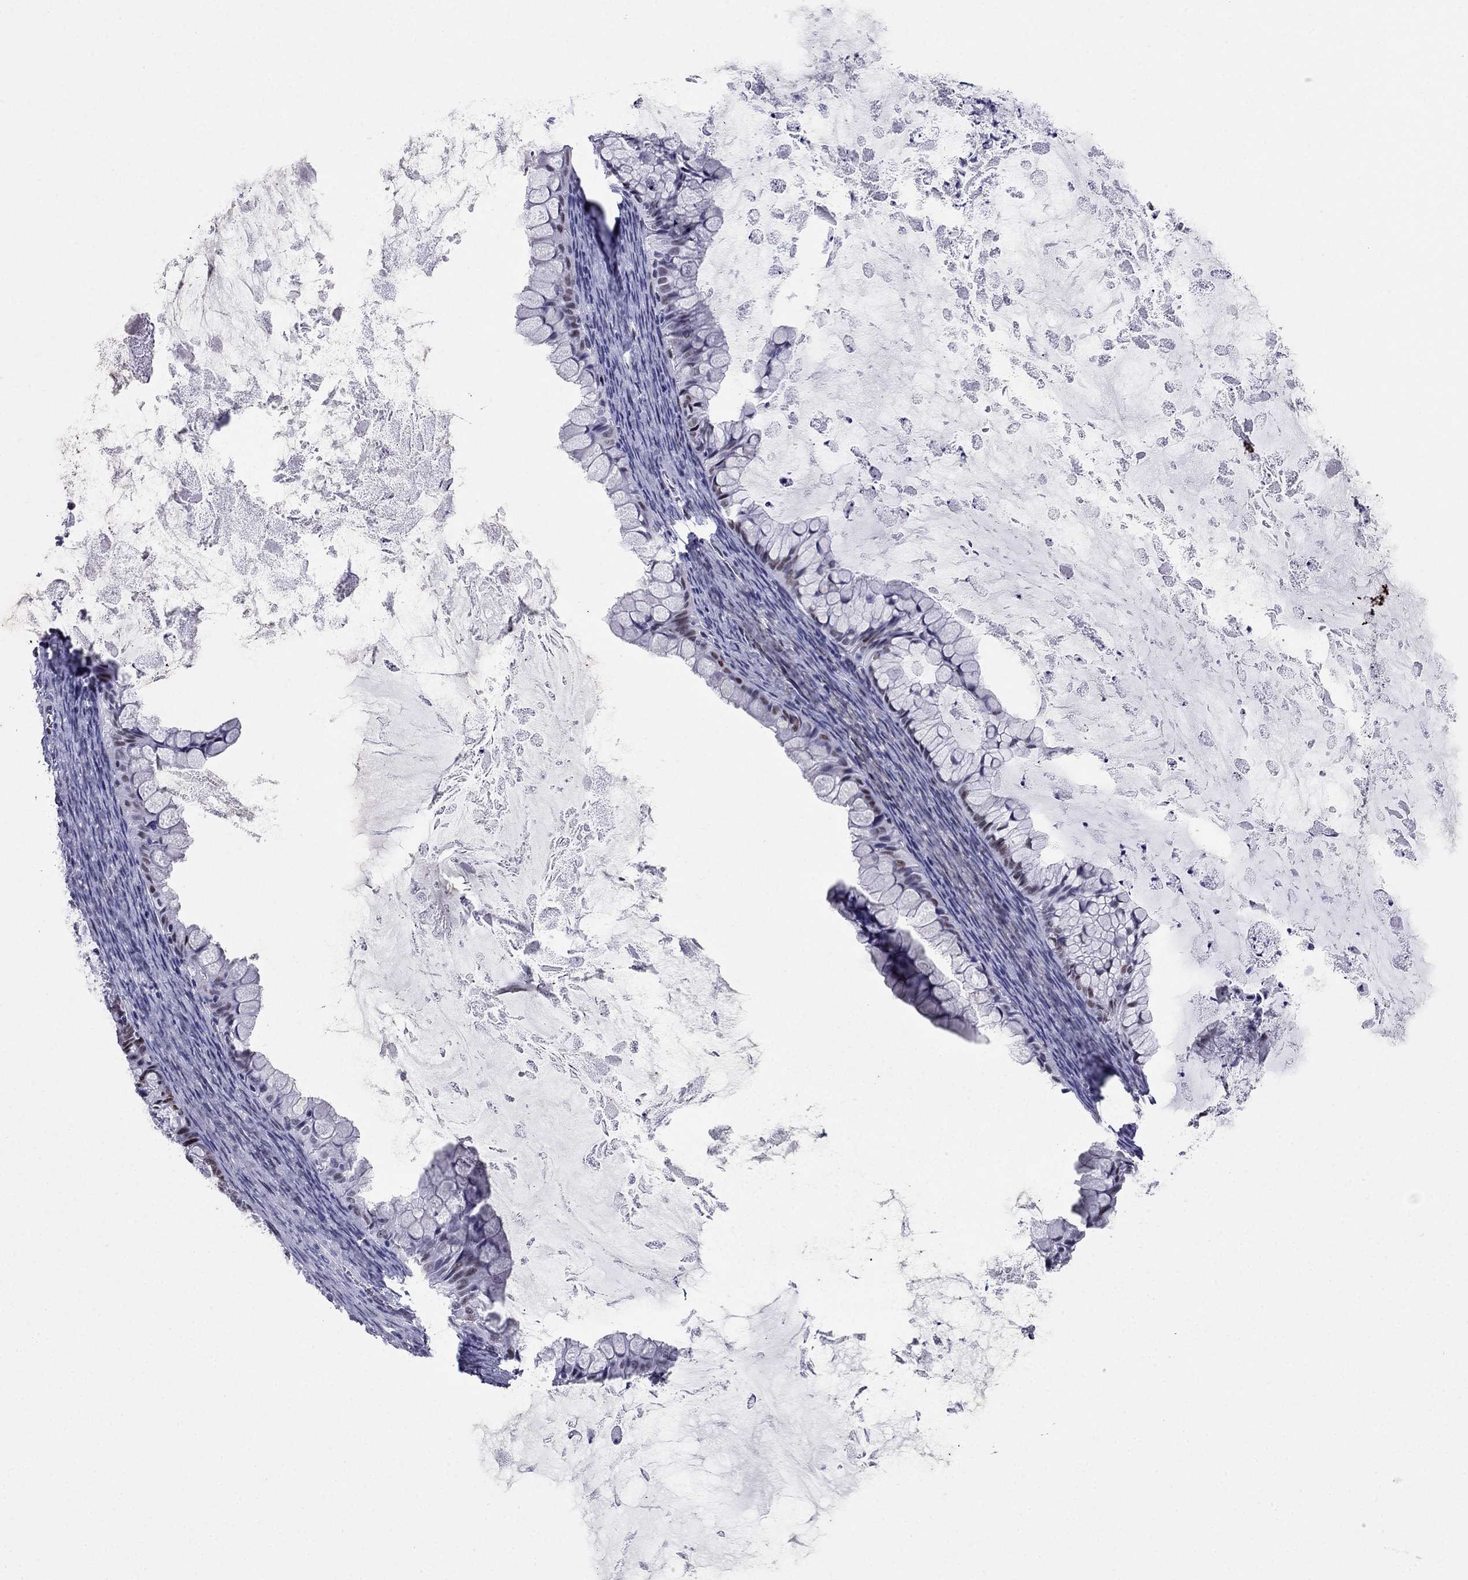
{"staining": {"intensity": "moderate", "quantity": "<25%", "location": "nuclear"}, "tissue": "ovarian cancer", "cell_type": "Tumor cells", "image_type": "cancer", "snomed": [{"axis": "morphology", "description": "Cystadenocarcinoma, mucinous, NOS"}, {"axis": "topography", "description": "Ovary"}], "caption": "Ovarian cancer stained with DAB IHC displays low levels of moderate nuclear positivity in about <25% of tumor cells.", "gene": "PPM1G", "patient": {"sex": "female", "age": 35}}